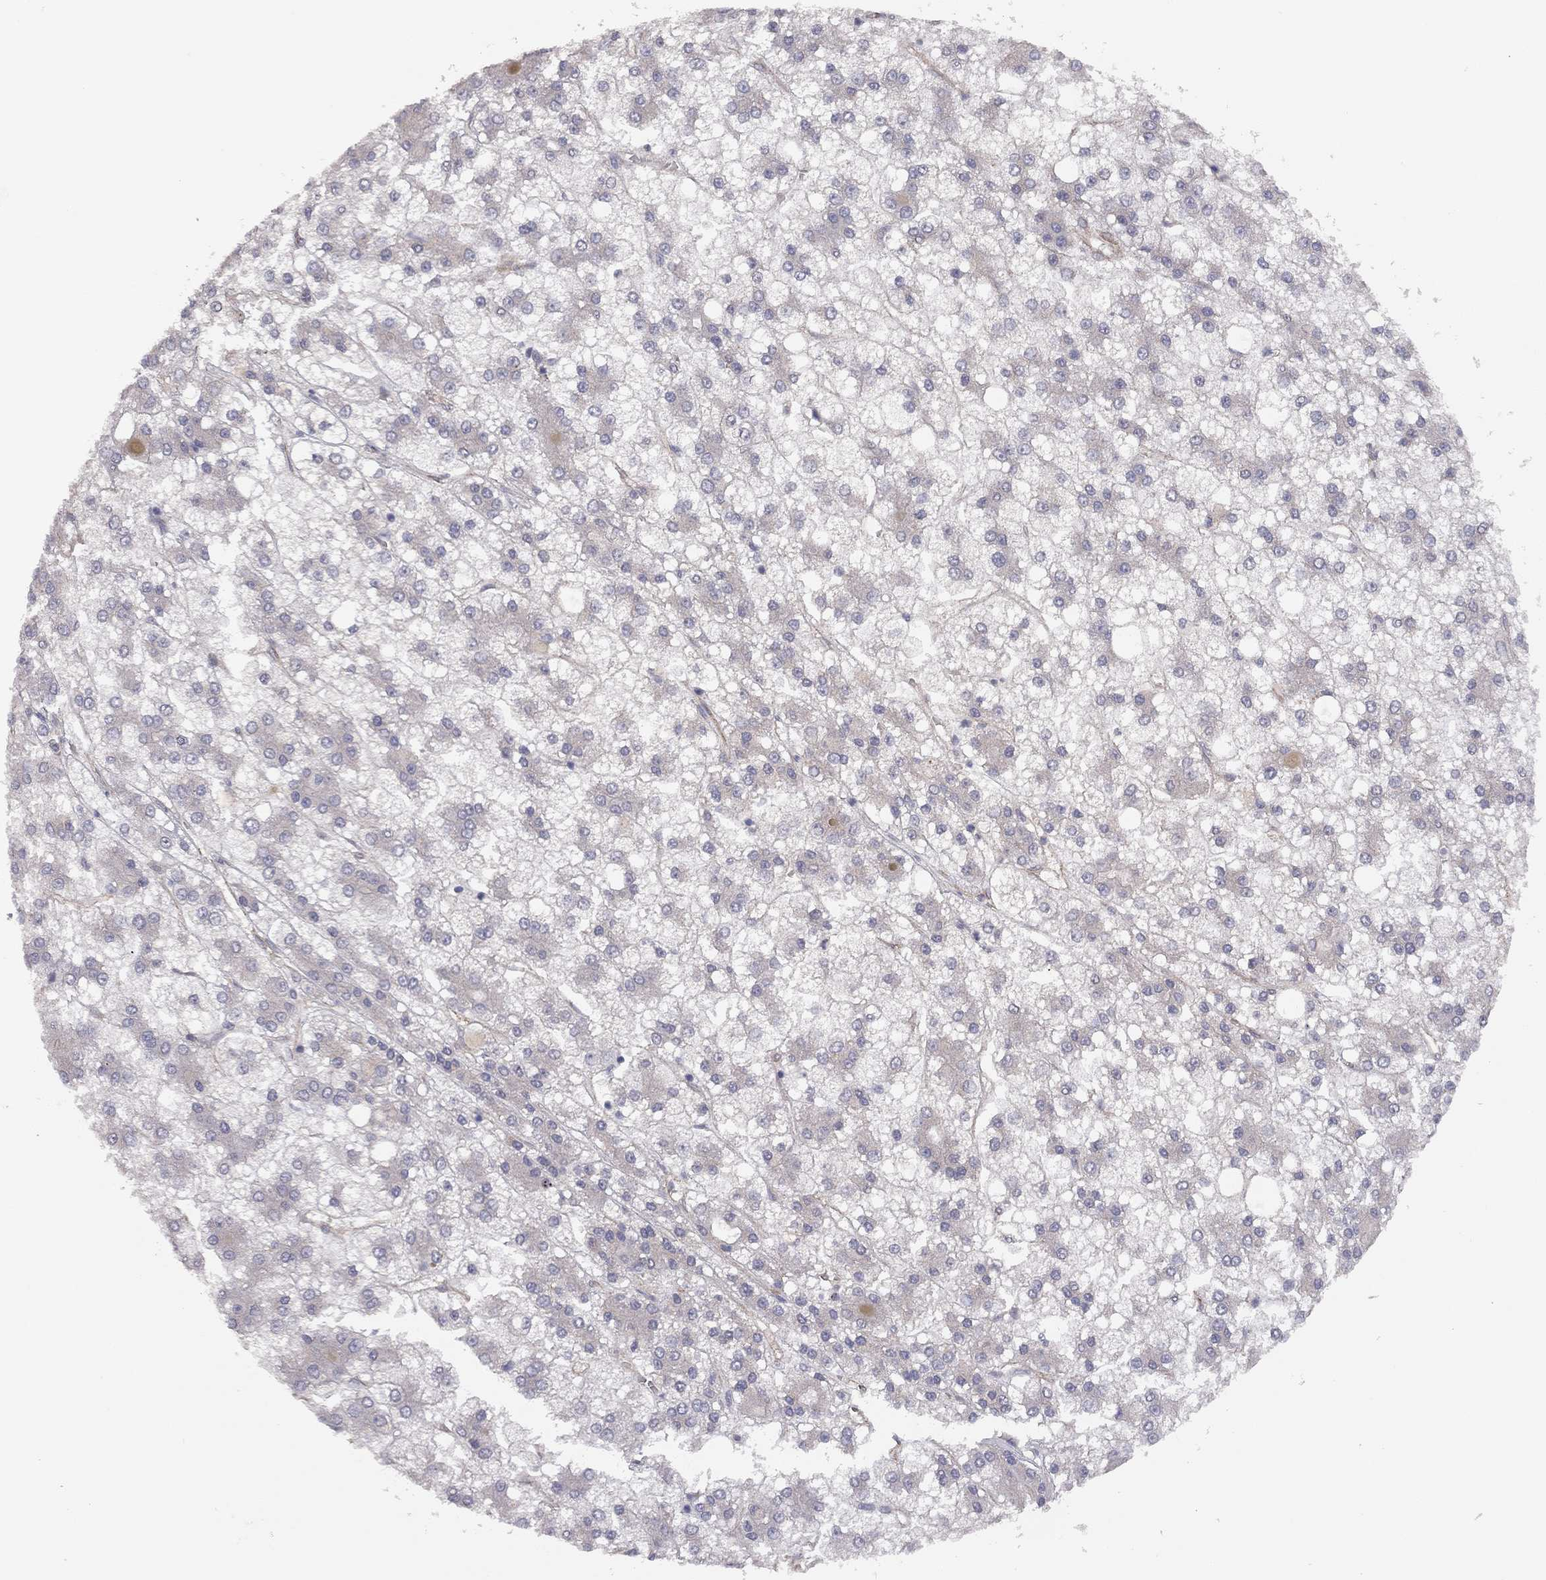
{"staining": {"intensity": "weak", "quantity": "<25%", "location": "cytoplasmic/membranous"}, "tissue": "liver cancer", "cell_type": "Tumor cells", "image_type": "cancer", "snomed": [{"axis": "morphology", "description": "Carcinoma, Hepatocellular, NOS"}, {"axis": "topography", "description": "Liver"}], "caption": "There is no significant expression in tumor cells of liver hepatocellular carcinoma.", "gene": "EXOC3L2", "patient": {"sex": "male", "age": 73}}